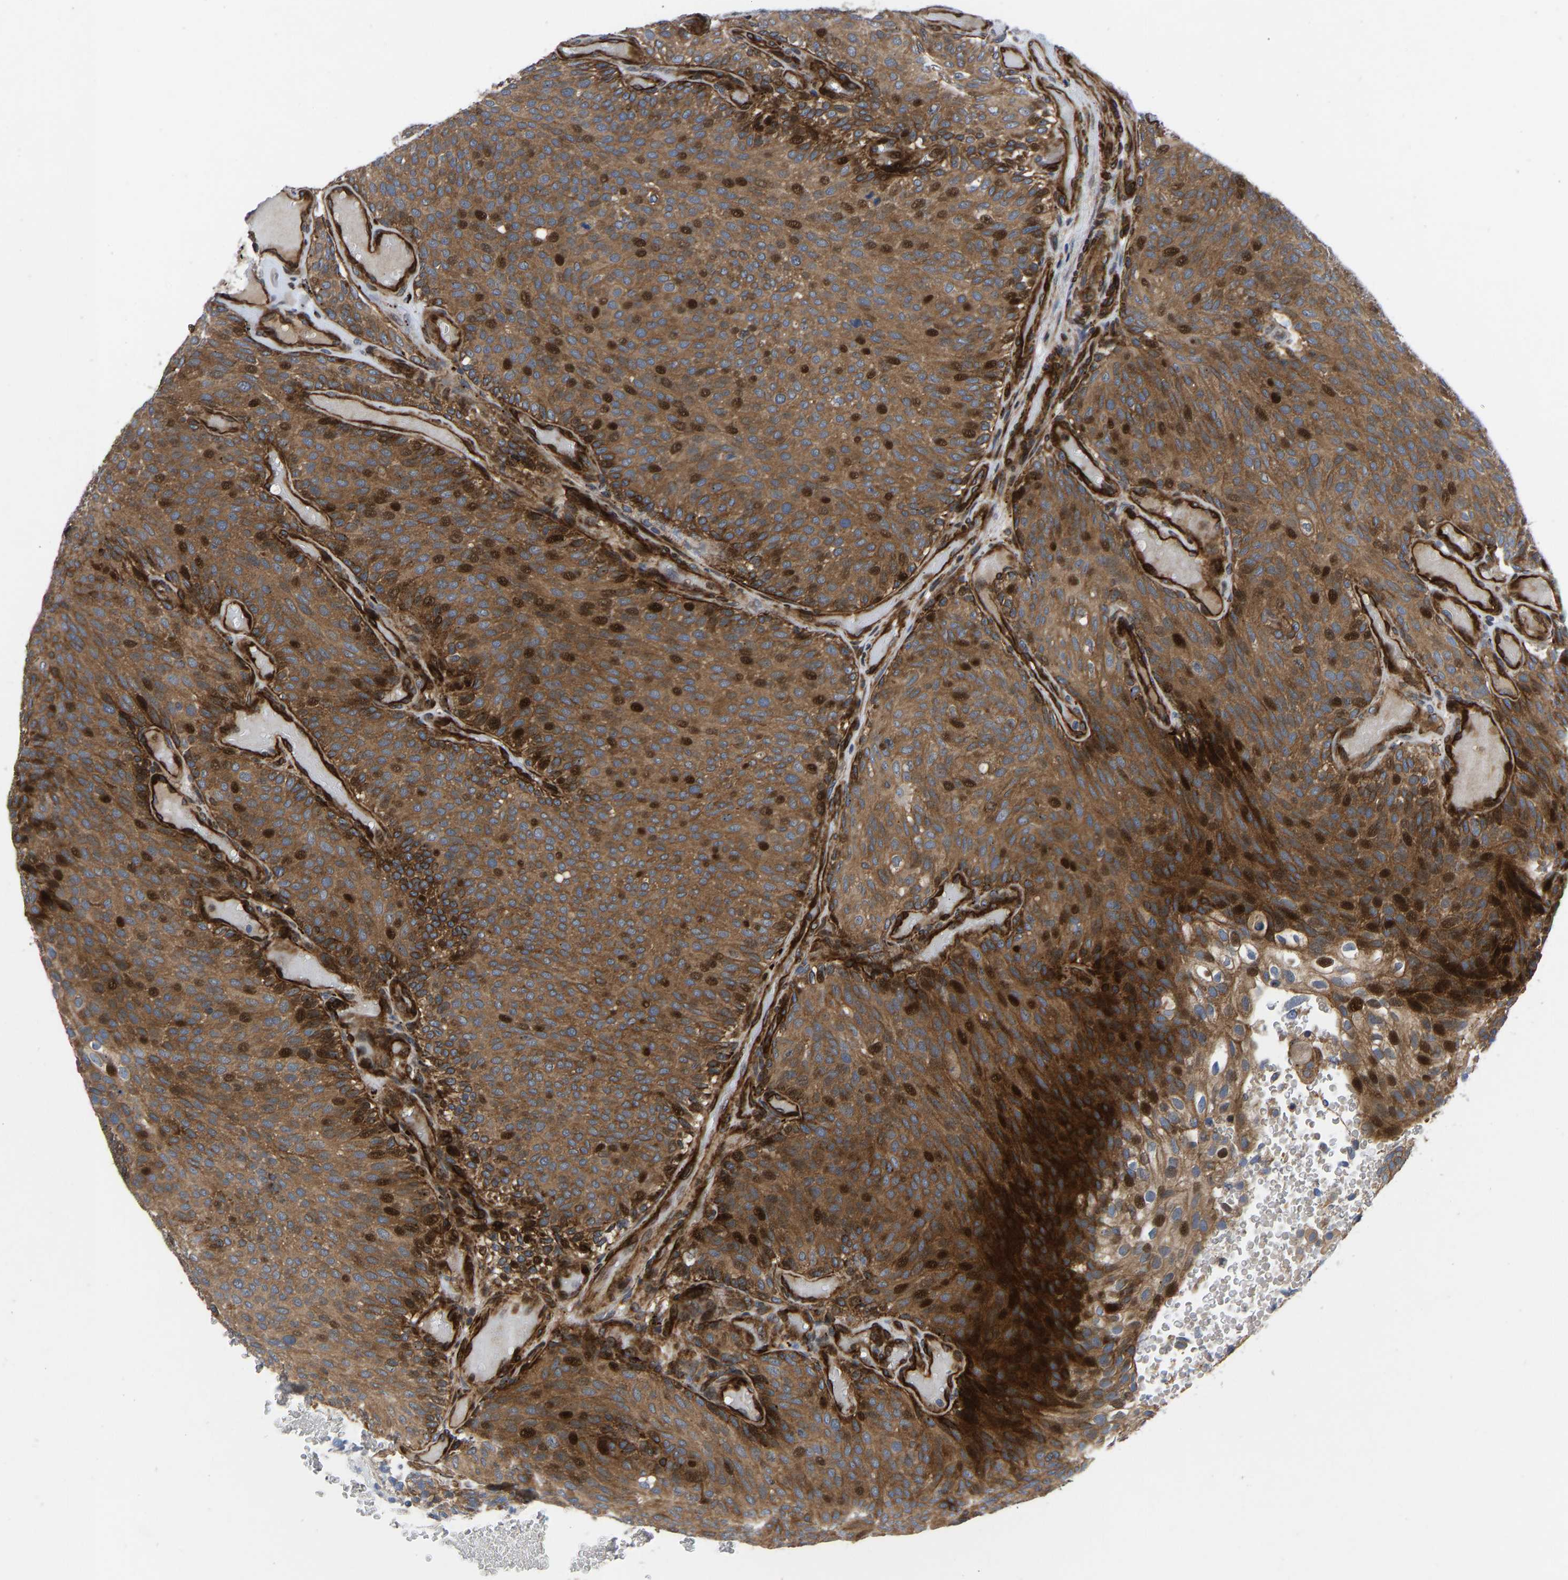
{"staining": {"intensity": "moderate", "quantity": ">75%", "location": "cytoplasmic/membranous,nuclear"}, "tissue": "urothelial cancer", "cell_type": "Tumor cells", "image_type": "cancer", "snomed": [{"axis": "morphology", "description": "Urothelial carcinoma, Low grade"}, {"axis": "topography", "description": "Urinary bladder"}], "caption": "Immunohistochemistry (IHC) histopathology image of neoplastic tissue: human urothelial cancer stained using IHC exhibits medium levels of moderate protein expression localized specifically in the cytoplasmic/membranous and nuclear of tumor cells, appearing as a cytoplasmic/membranous and nuclear brown color.", "gene": "TMEM38B", "patient": {"sex": "male", "age": 78}}